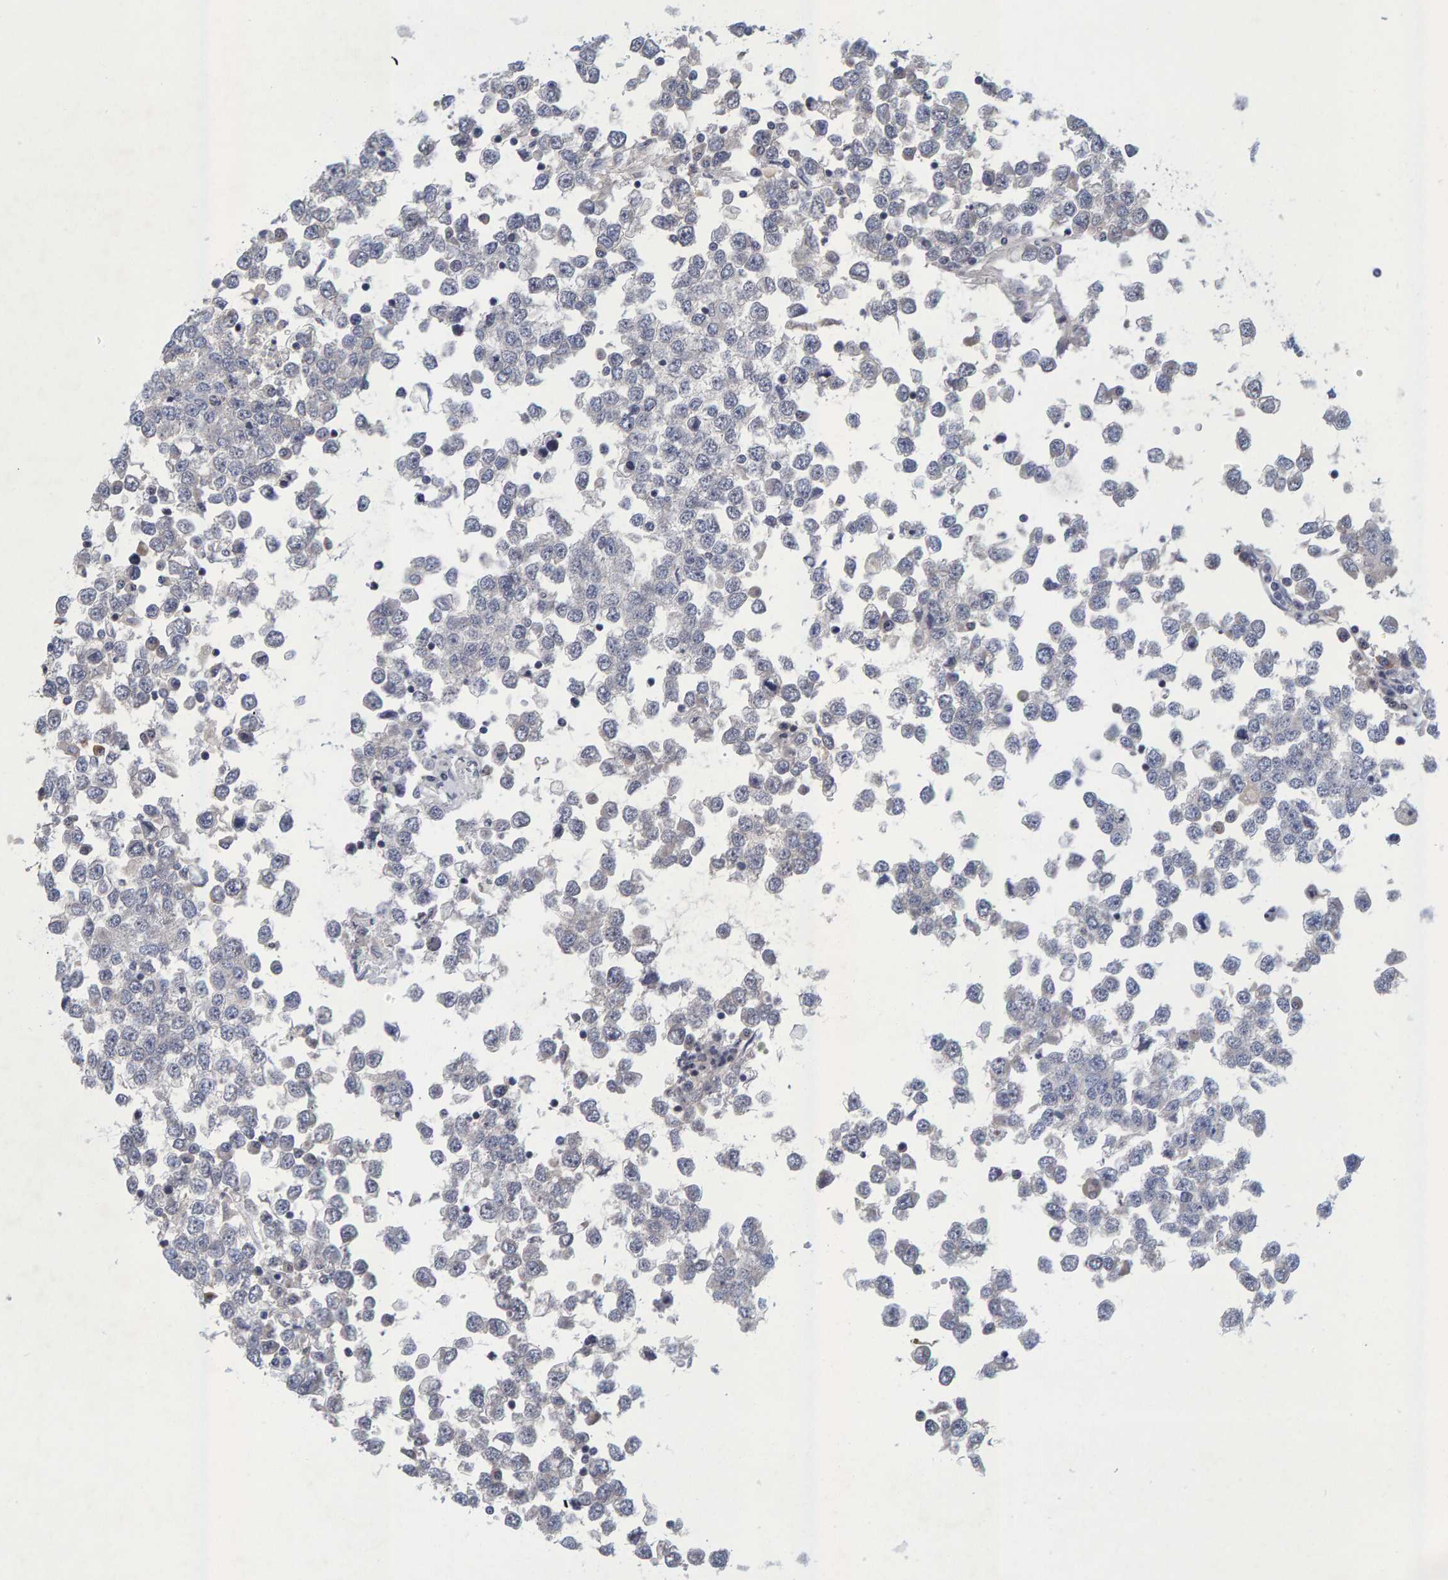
{"staining": {"intensity": "negative", "quantity": "none", "location": "none"}, "tissue": "testis cancer", "cell_type": "Tumor cells", "image_type": "cancer", "snomed": [{"axis": "morphology", "description": "Seminoma, NOS"}, {"axis": "topography", "description": "Testis"}], "caption": "Protein analysis of testis seminoma exhibits no significant positivity in tumor cells. Nuclei are stained in blue.", "gene": "ZNF77", "patient": {"sex": "male", "age": 65}}